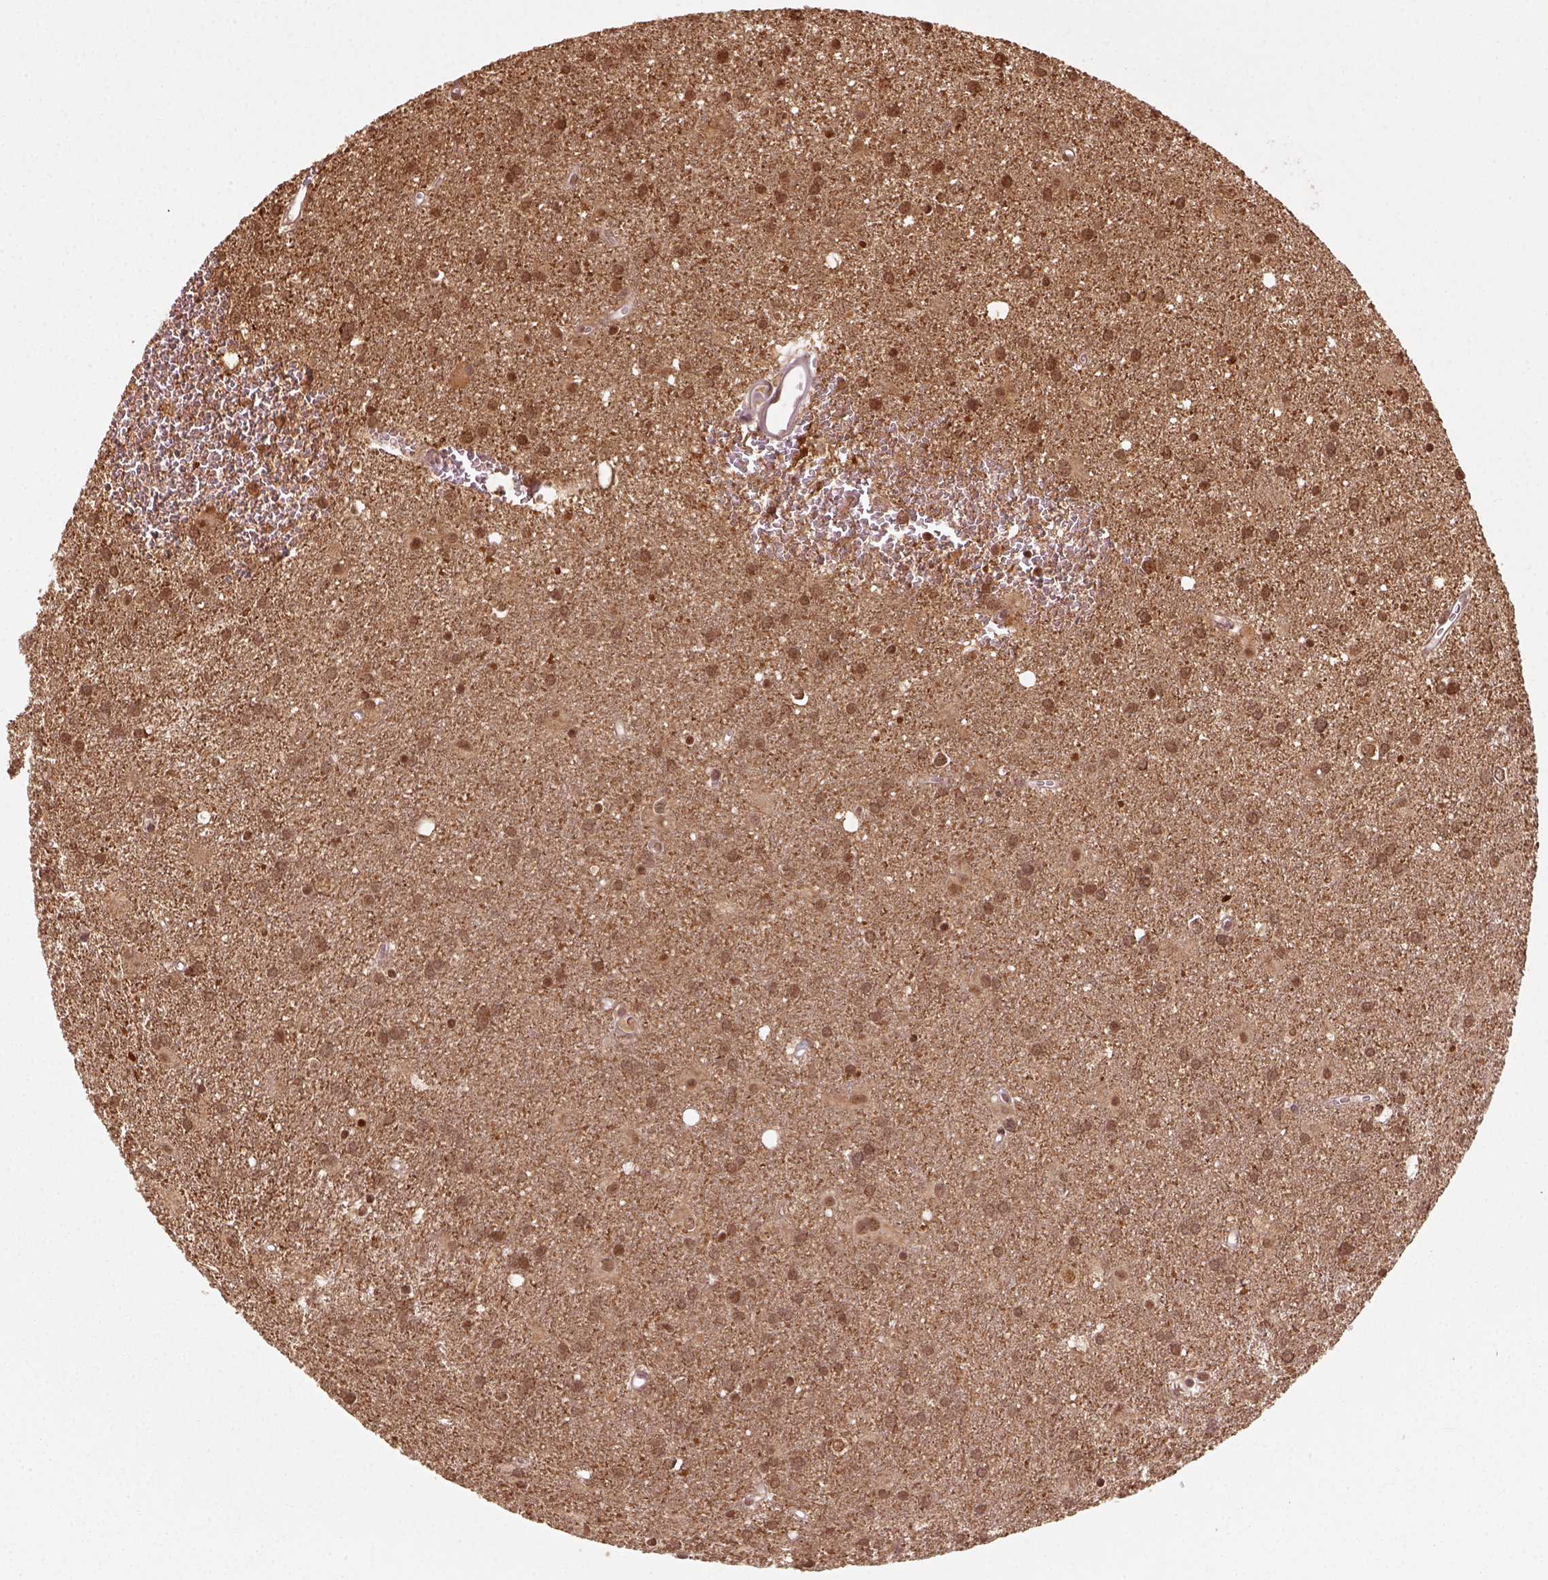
{"staining": {"intensity": "moderate", "quantity": ">75%", "location": "nuclear"}, "tissue": "glioma", "cell_type": "Tumor cells", "image_type": "cancer", "snomed": [{"axis": "morphology", "description": "Glioma, malignant, Low grade"}, {"axis": "topography", "description": "Brain"}], "caption": "There is medium levels of moderate nuclear staining in tumor cells of low-grade glioma (malignant), as demonstrated by immunohistochemical staining (brown color).", "gene": "GOT1", "patient": {"sex": "male", "age": 58}}